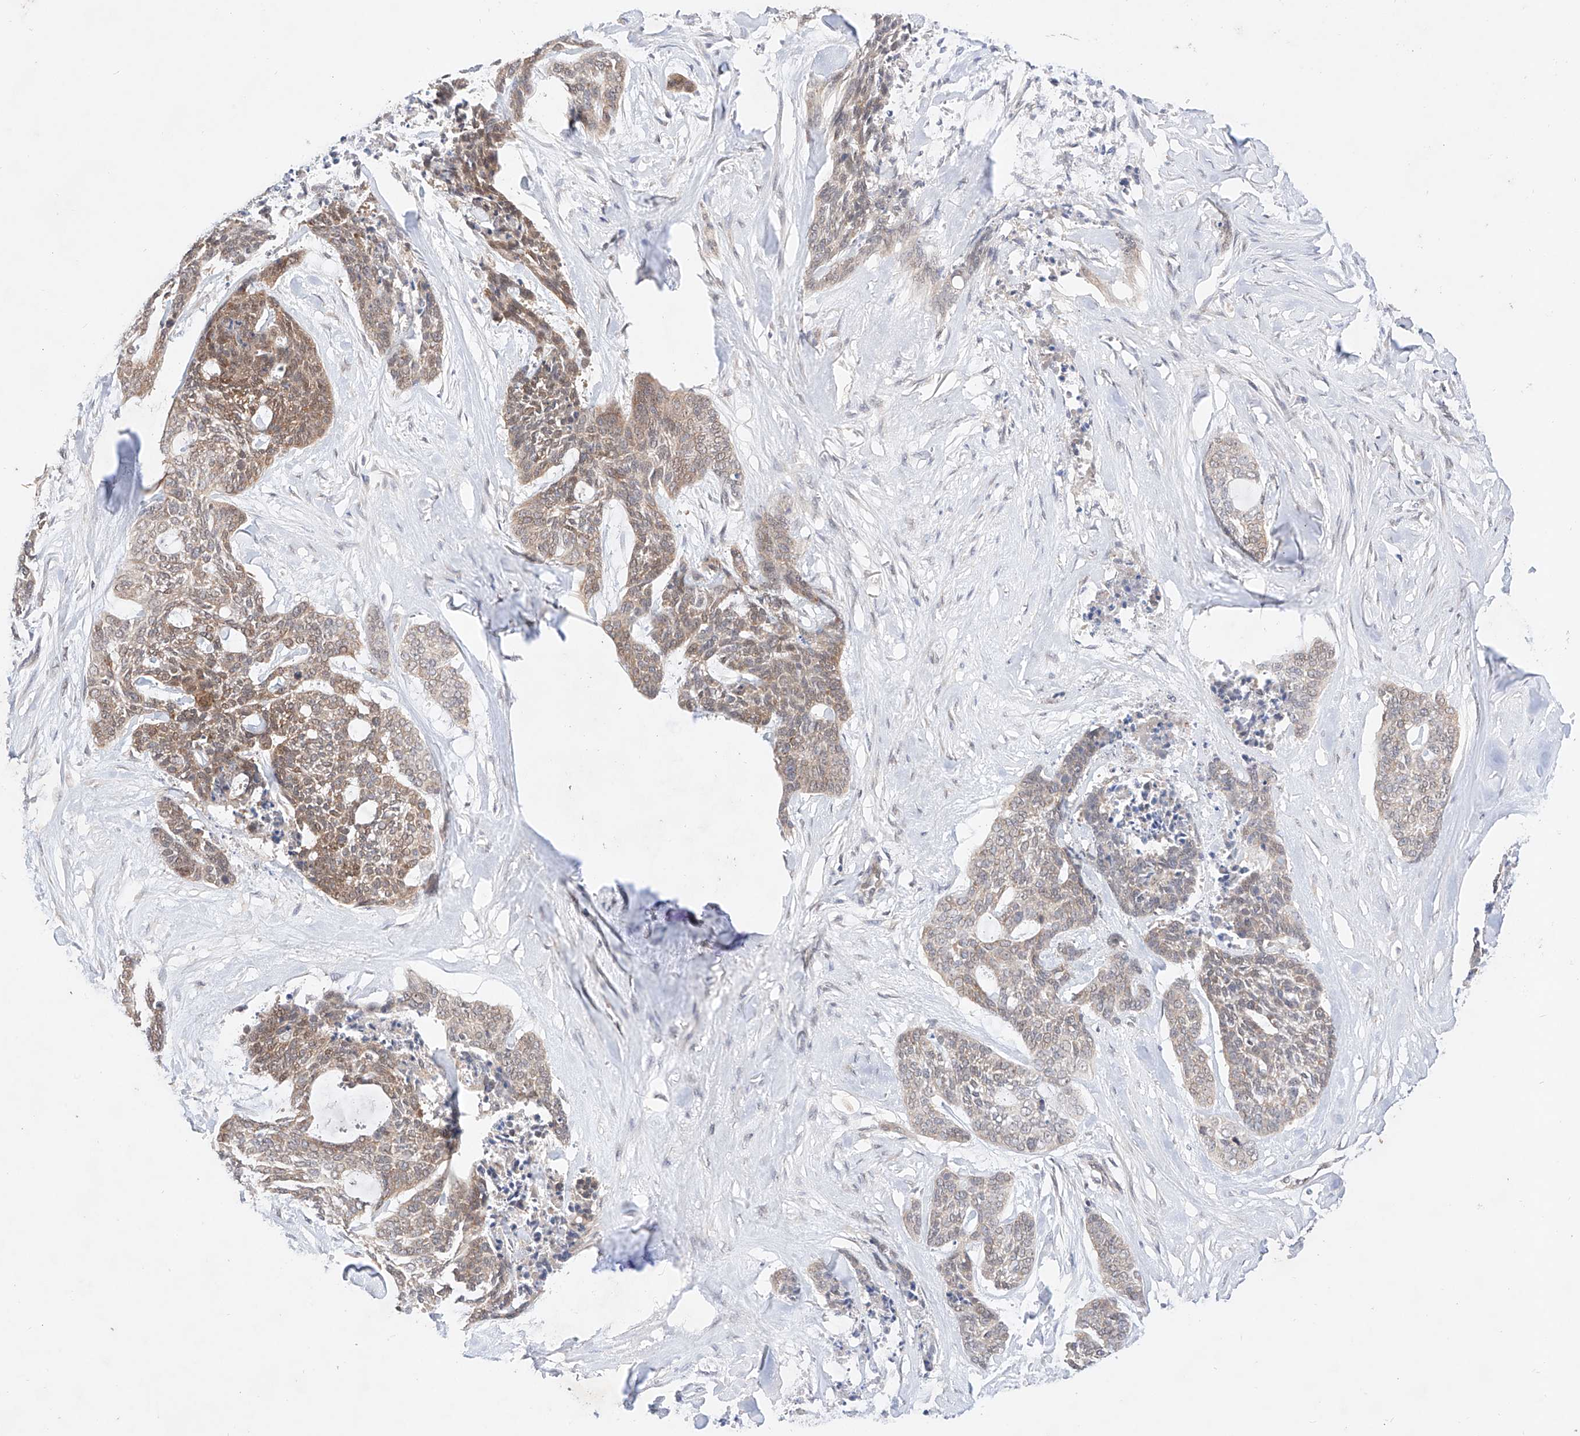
{"staining": {"intensity": "weak", "quantity": "25%-75%", "location": "cytoplasmic/membranous,nuclear"}, "tissue": "skin cancer", "cell_type": "Tumor cells", "image_type": "cancer", "snomed": [{"axis": "morphology", "description": "Basal cell carcinoma"}, {"axis": "topography", "description": "Skin"}], "caption": "DAB (3,3'-diaminobenzidine) immunohistochemical staining of human skin cancer (basal cell carcinoma) exhibits weak cytoplasmic/membranous and nuclear protein positivity in approximately 25%-75% of tumor cells.", "gene": "ZNF124", "patient": {"sex": "female", "age": 64}}